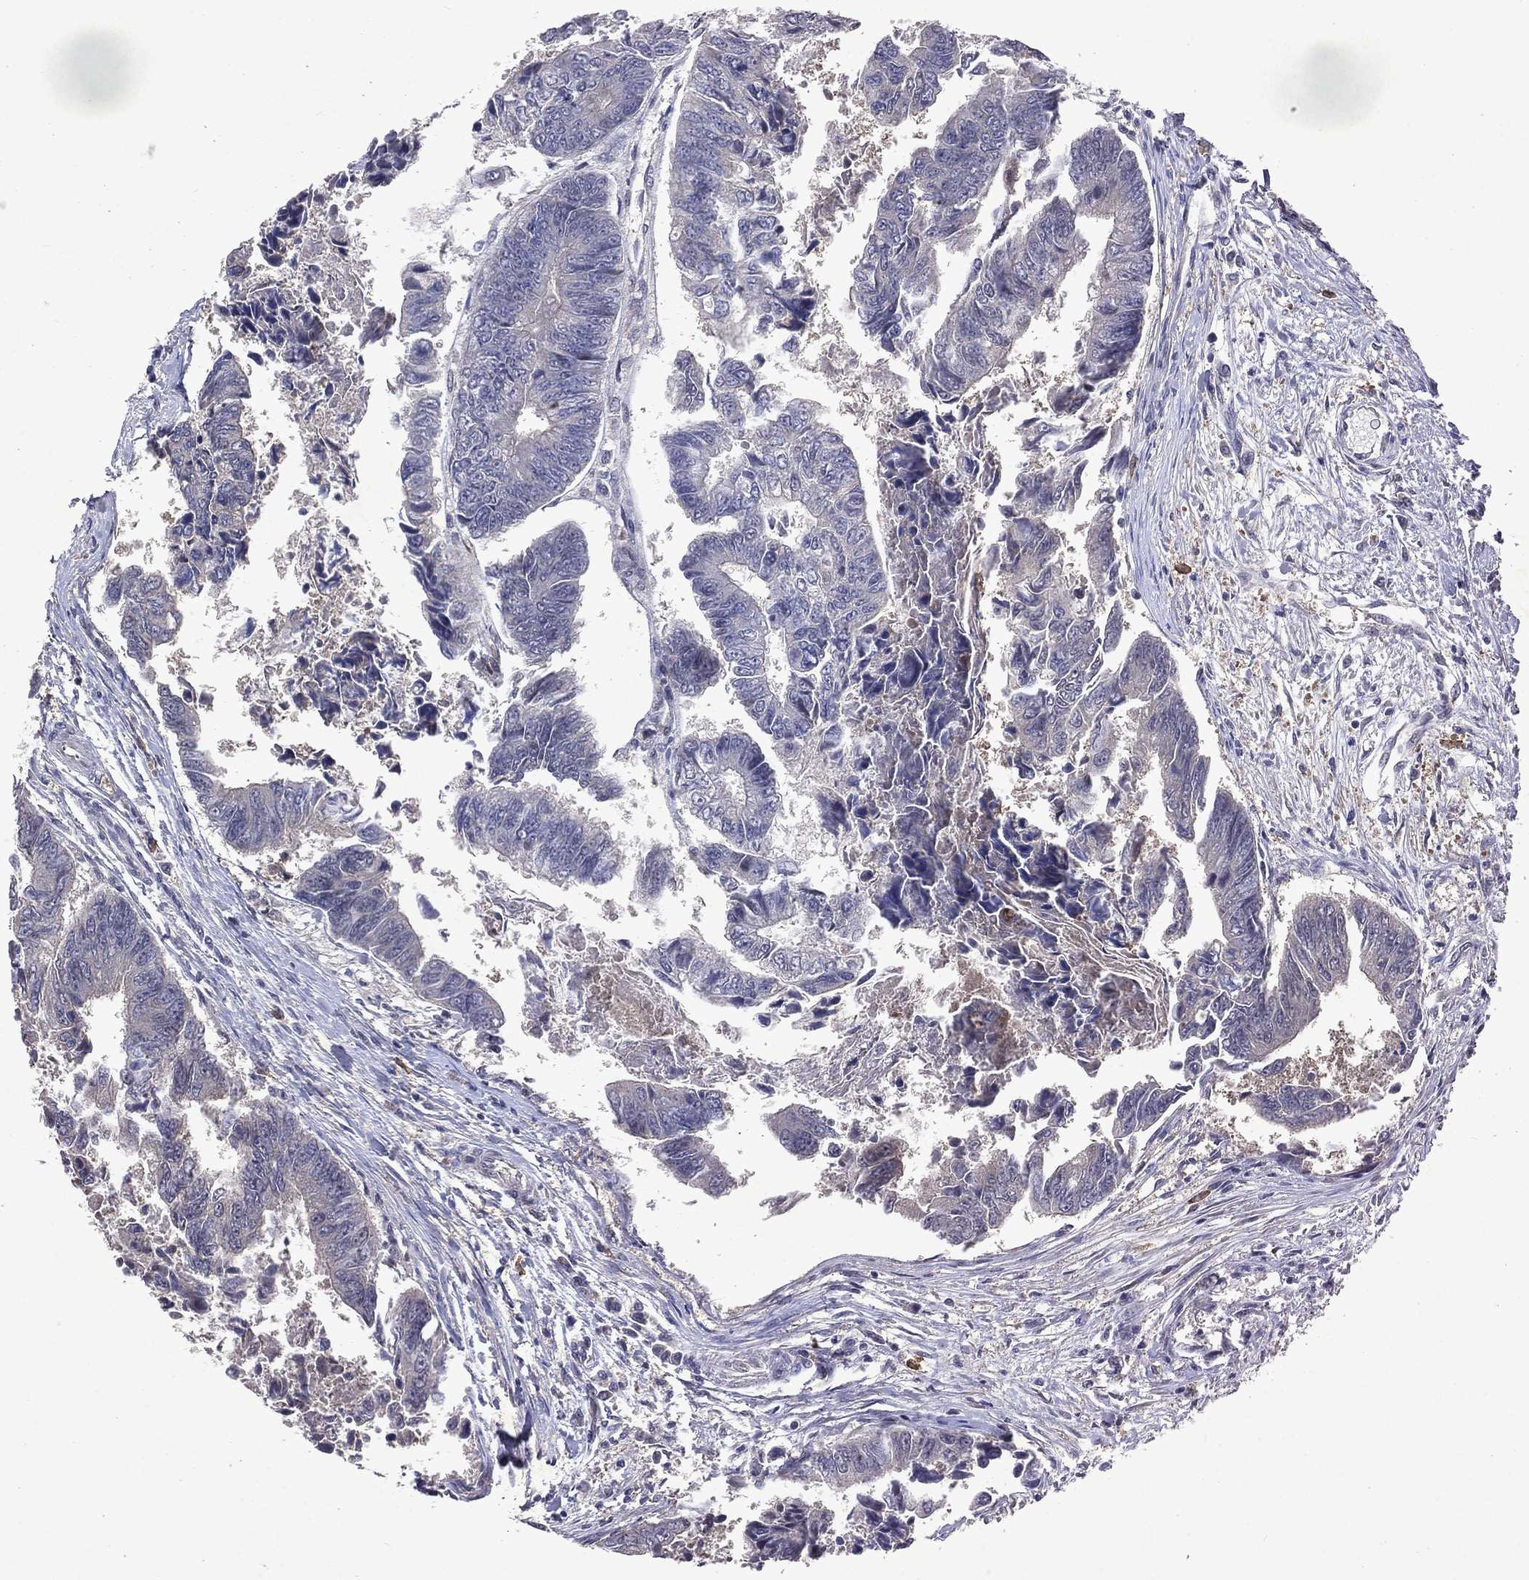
{"staining": {"intensity": "negative", "quantity": "none", "location": "none"}, "tissue": "colorectal cancer", "cell_type": "Tumor cells", "image_type": "cancer", "snomed": [{"axis": "morphology", "description": "Adenocarcinoma, NOS"}, {"axis": "topography", "description": "Colon"}], "caption": "Tumor cells are negative for protein expression in human colorectal cancer.", "gene": "MTAP", "patient": {"sex": "female", "age": 65}}